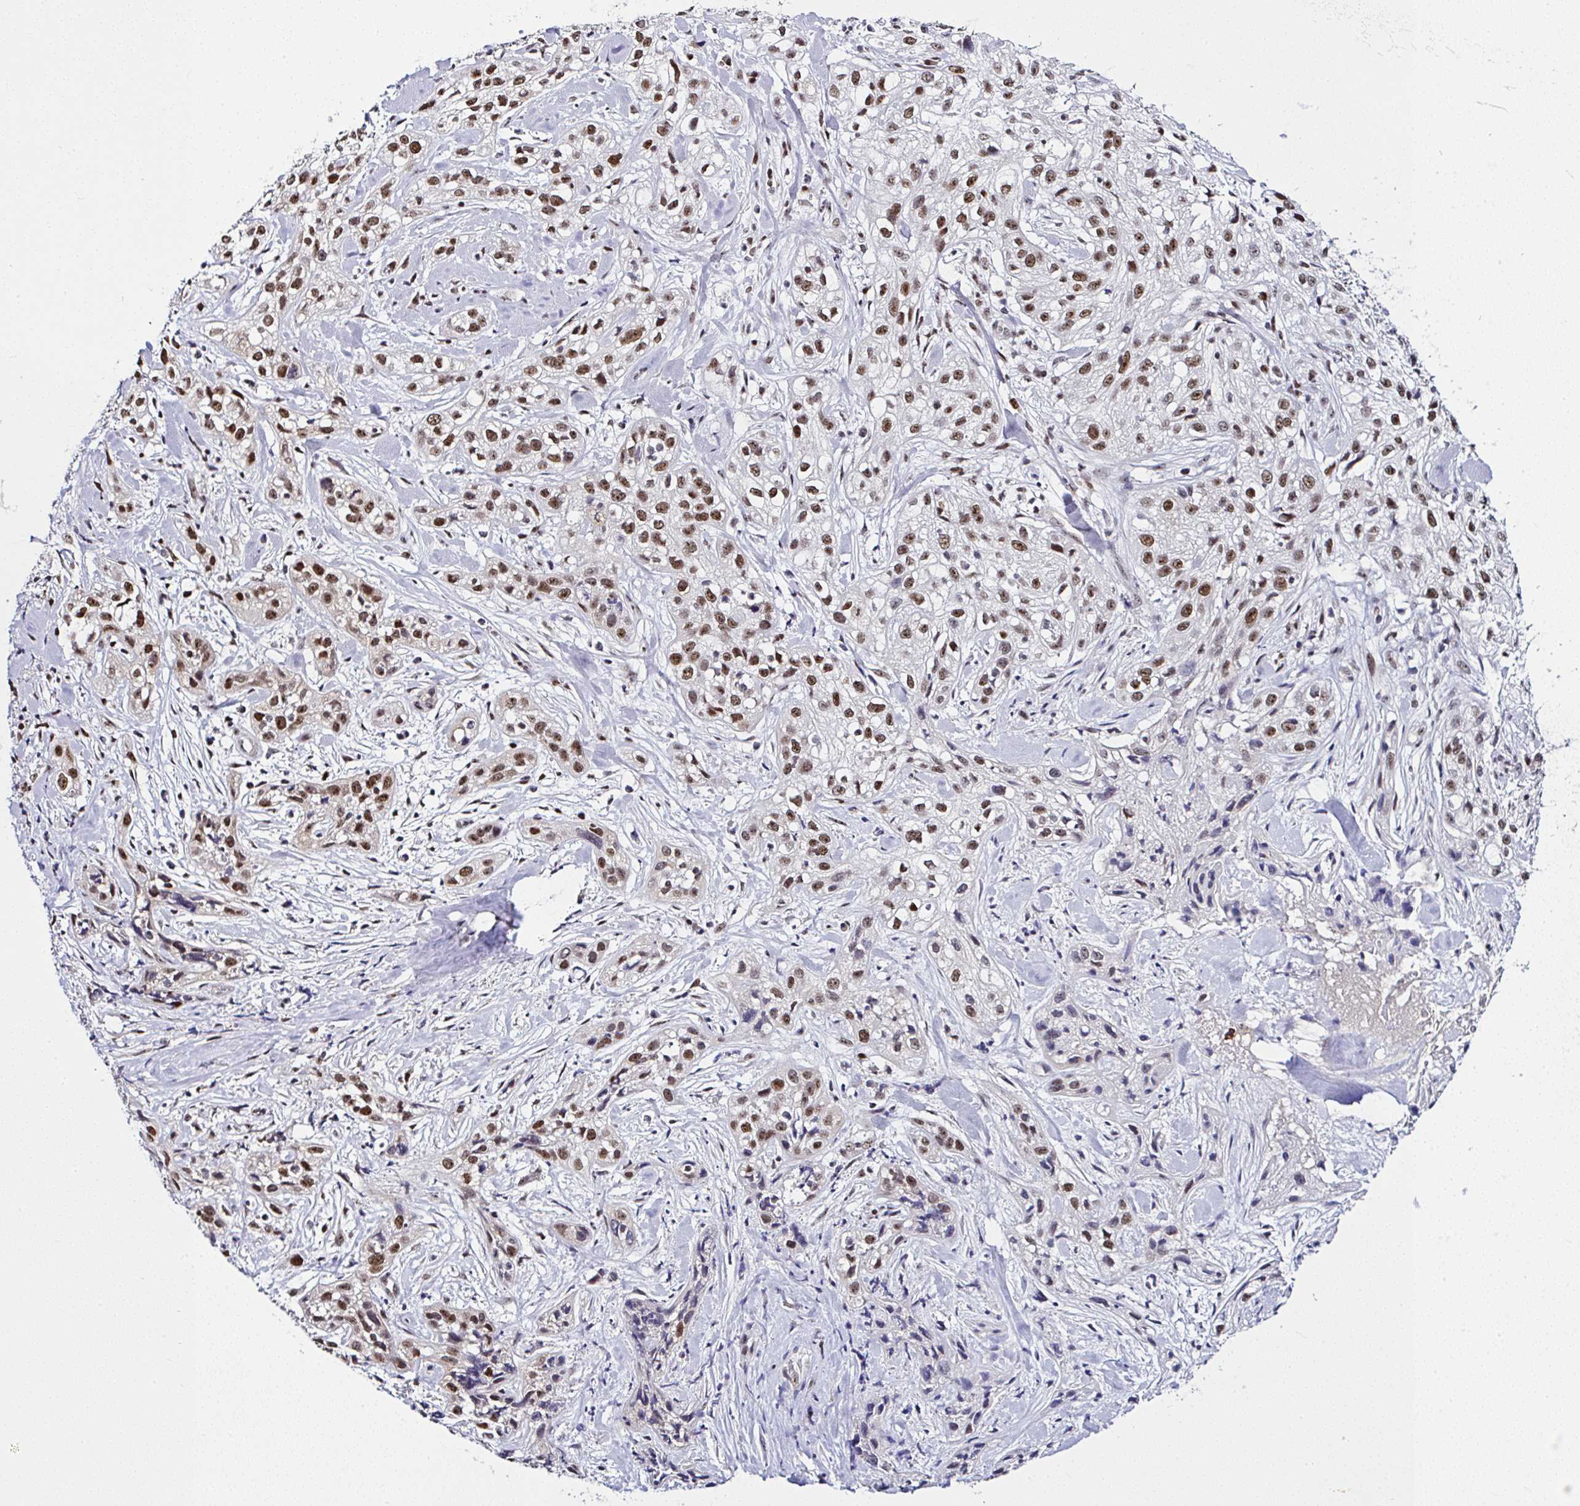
{"staining": {"intensity": "moderate", "quantity": ">75%", "location": "nuclear"}, "tissue": "skin cancer", "cell_type": "Tumor cells", "image_type": "cancer", "snomed": [{"axis": "morphology", "description": "Squamous cell carcinoma, NOS"}, {"axis": "topography", "description": "Skin"}], "caption": "Brown immunohistochemical staining in human skin squamous cell carcinoma exhibits moderate nuclear expression in approximately >75% of tumor cells. The protein of interest is shown in brown color, while the nuclei are stained blue.", "gene": "PTPN2", "patient": {"sex": "male", "age": 82}}